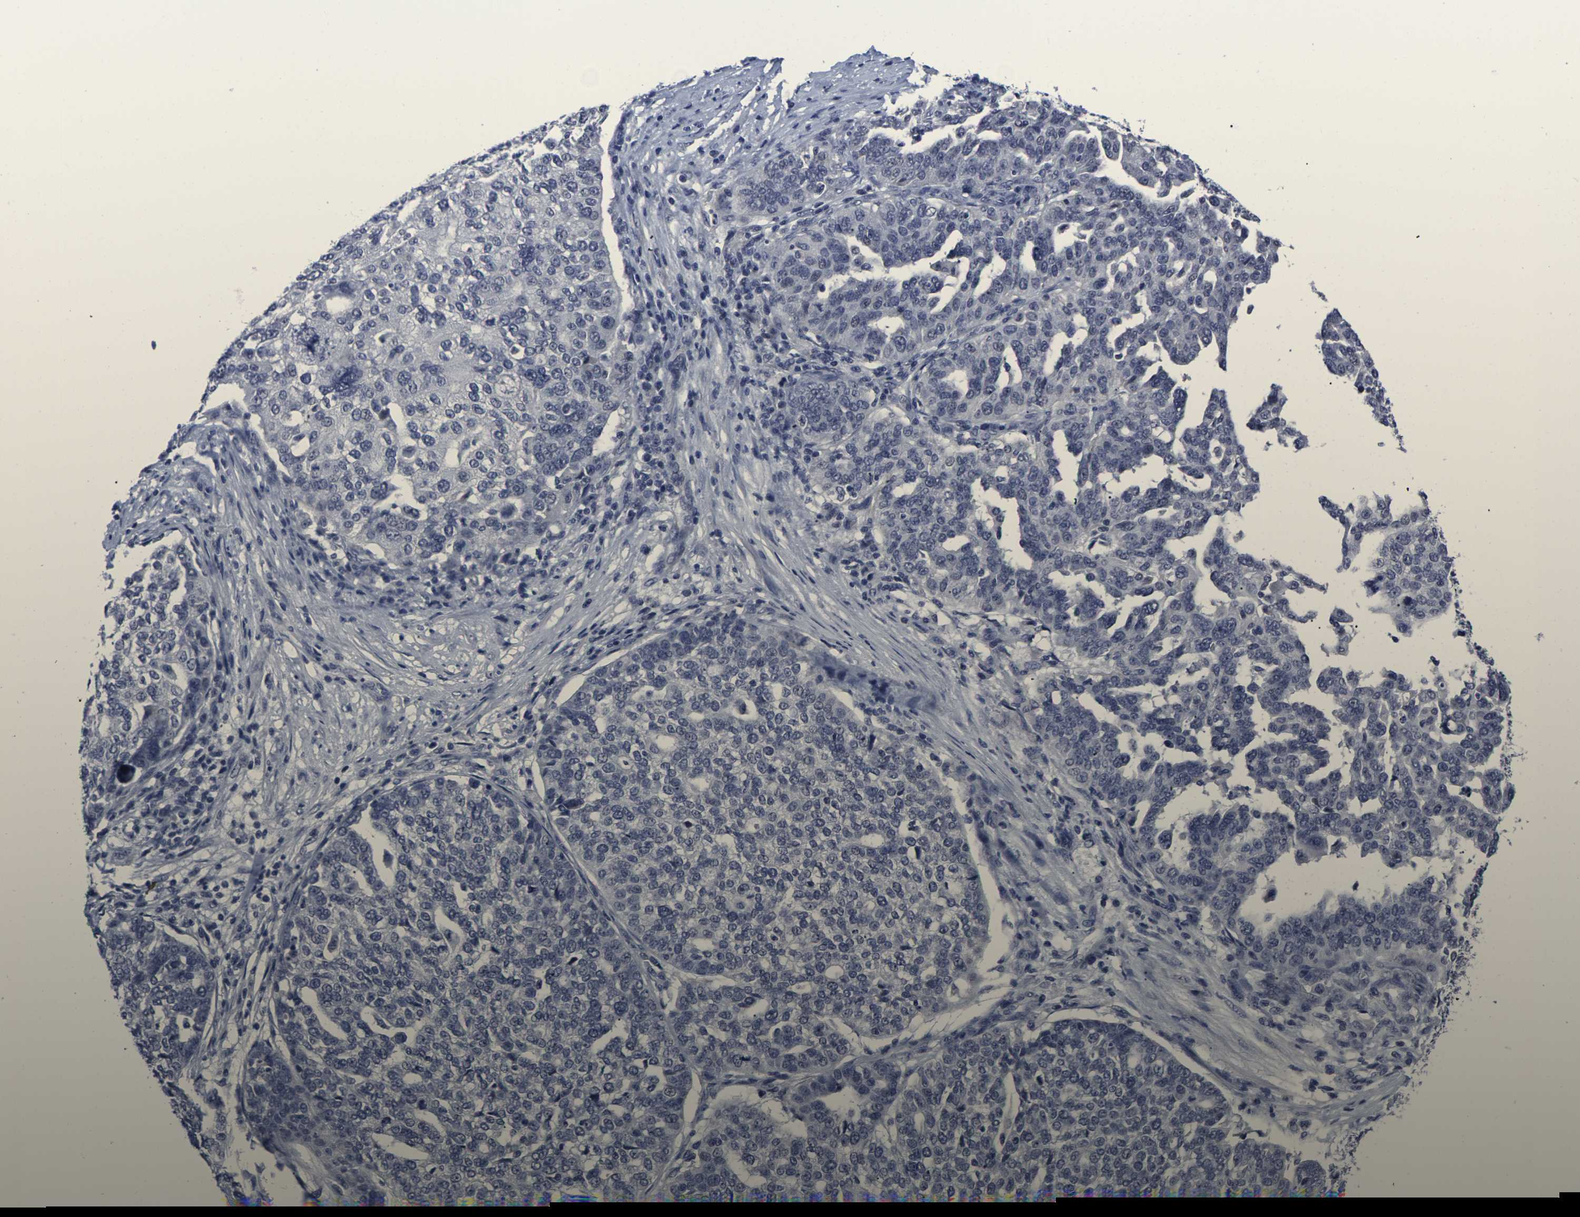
{"staining": {"intensity": "negative", "quantity": "none", "location": "none"}, "tissue": "ovarian cancer", "cell_type": "Tumor cells", "image_type": "cancer", "snomed": [{"axis": "morphology", "description": "Cystadenocarcinoma, serous, NOS"}, {"axis": "topography", "description": "Ovary"}], "caption": "Ovarian serous cystadenocarcinoma stained for a protein using immunohistochemistry demonstrates no staining tumor cells.", "gene": "MSANTD4", "patient": {"sex": "female", "age": 59}}